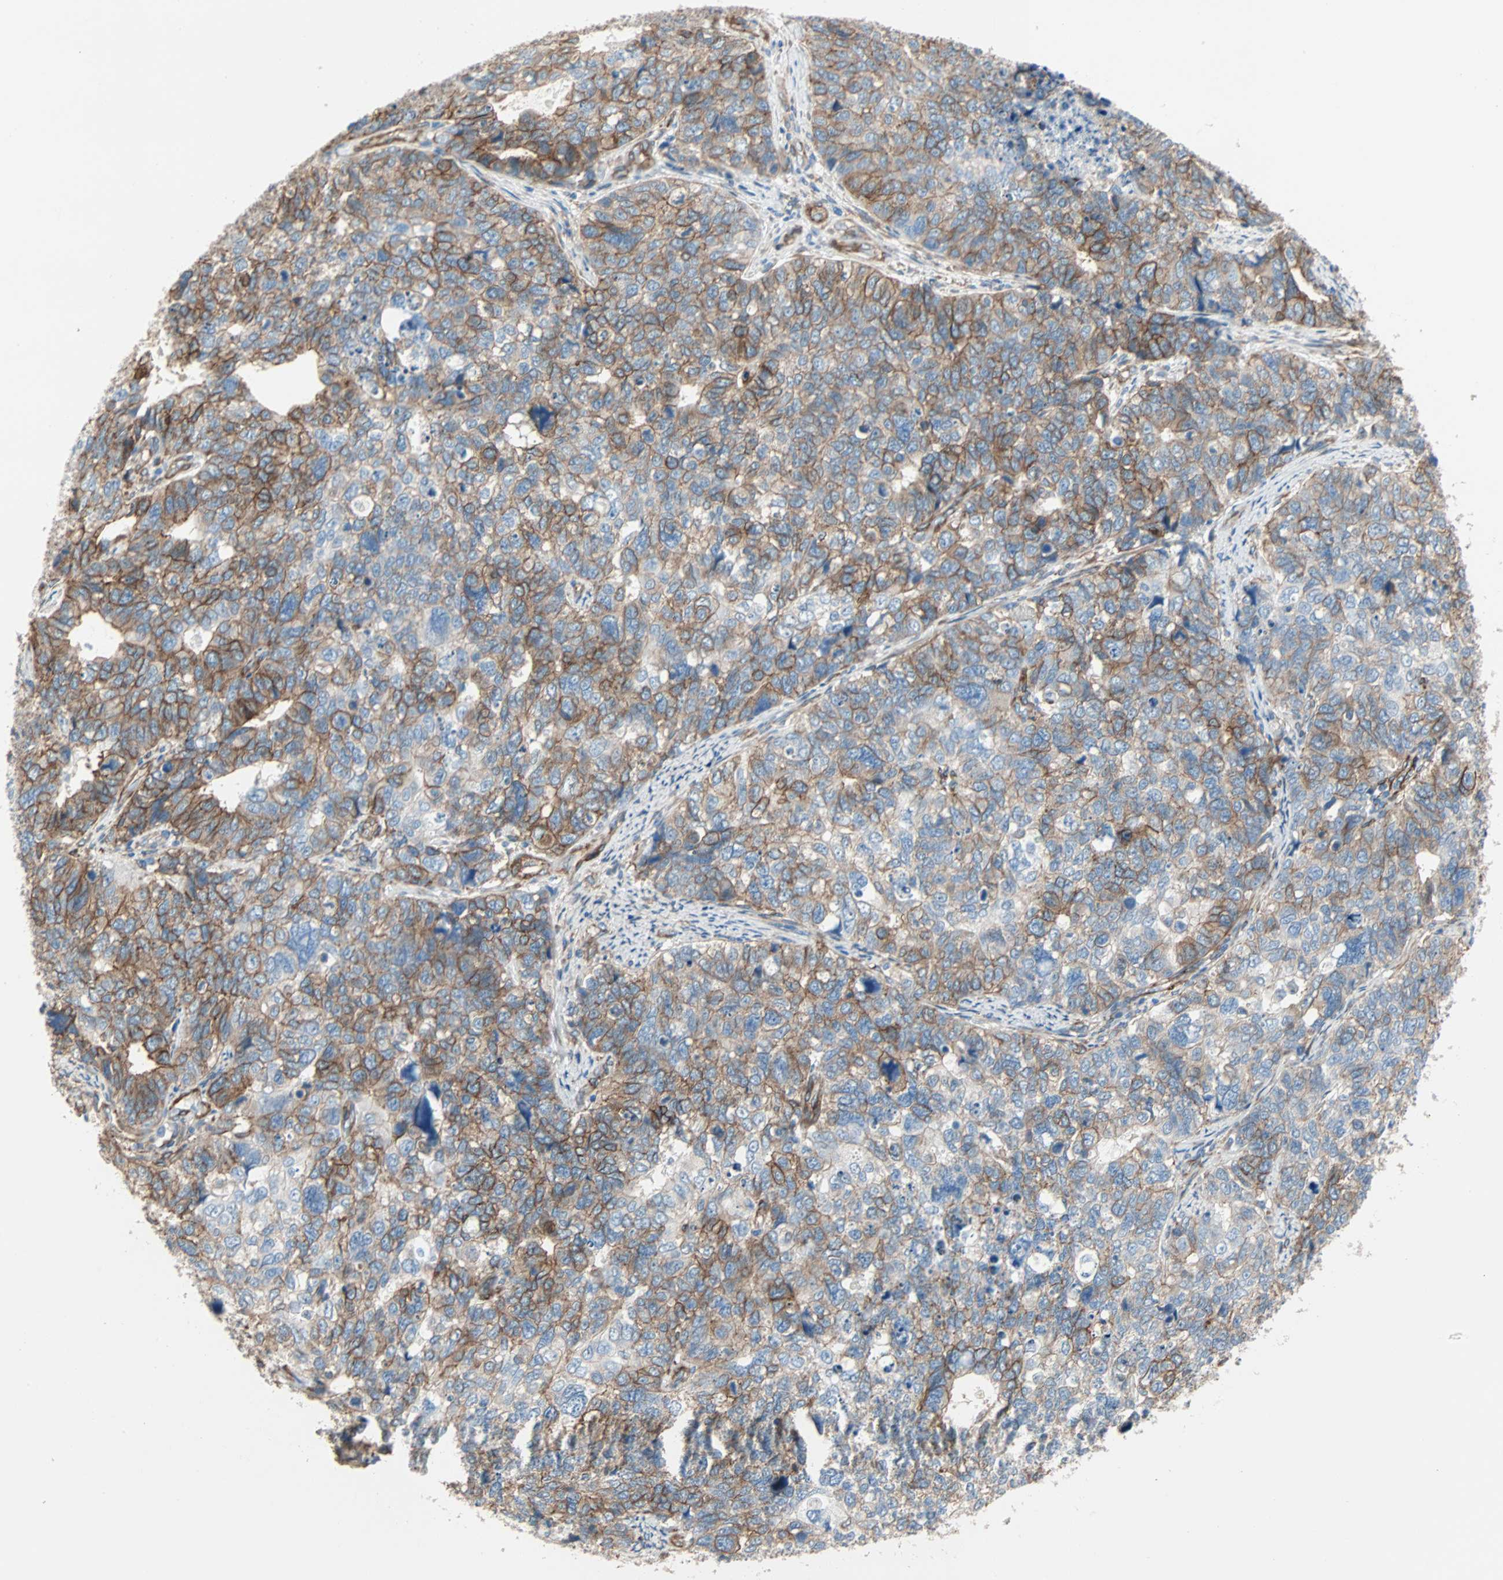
{"staining": {"intensity": "moderate", "quantity": ">75%", "location": "cytoplasmic/membranous"}, "tissue": "cervical cancer", "cell_type": "Tumor cells", "image_type": "cancer", "snomed": [{"axis": "morphology", "description": "Squamous cell carcinoma, NOS"}, {"axis": "topography", "description": "Cervix"}], "caption": "This is a histology image of IHC staining of cervical cancer (squamous cell carcinoma), which shows moderate staining in the cytoplasmic/membranous of tumor cells.", "gene": "EPB41L2", "patient": {"sex": "female", "age": 63}}